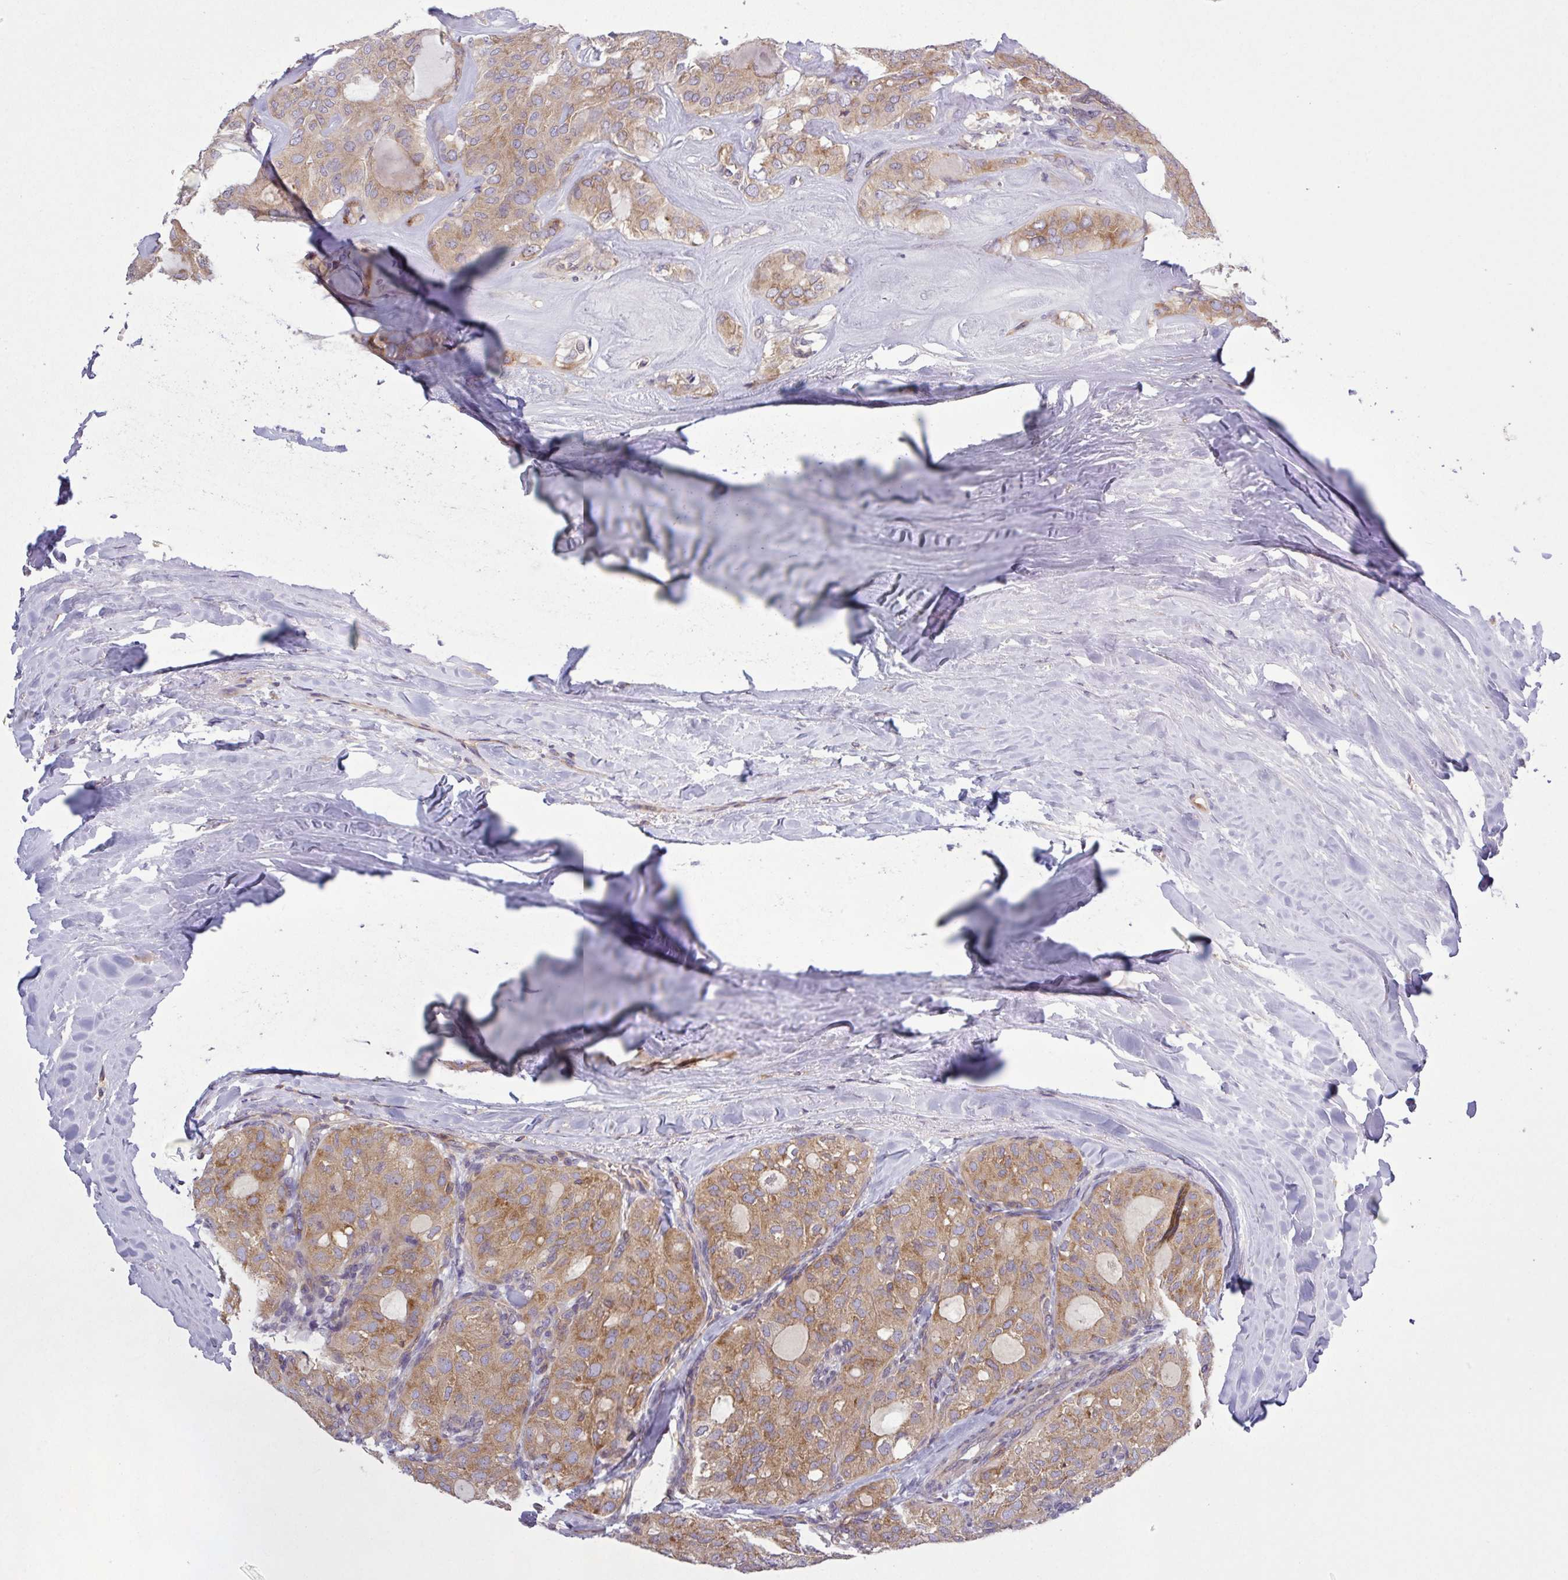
{"staining": {"intensity": "moderate", "quantity": ">75%", "location": "cytoplasmic/membranous"}, "tissue": "thyroid cancer", "cell_type": "Tumor cells", "image_type": "cancer", "snomed": [{"axis": "morphology", "description": "Follicular adenoma carcinoma, NOS"}, {"axis": "topography", "description": "Thyroid gland"}], "caption": "Immunohistochemistry (IHC) (DAB (3,3'-diaminobenzidine)) staining of thyroid cancer (follicular adenoma carcinoma) reveals moderate cytoplasmic/membranous protein staining in approximately >75% of tumor cells.", "gene": "LRRC74B", "patient": {"sex": "male", "age": 75}}